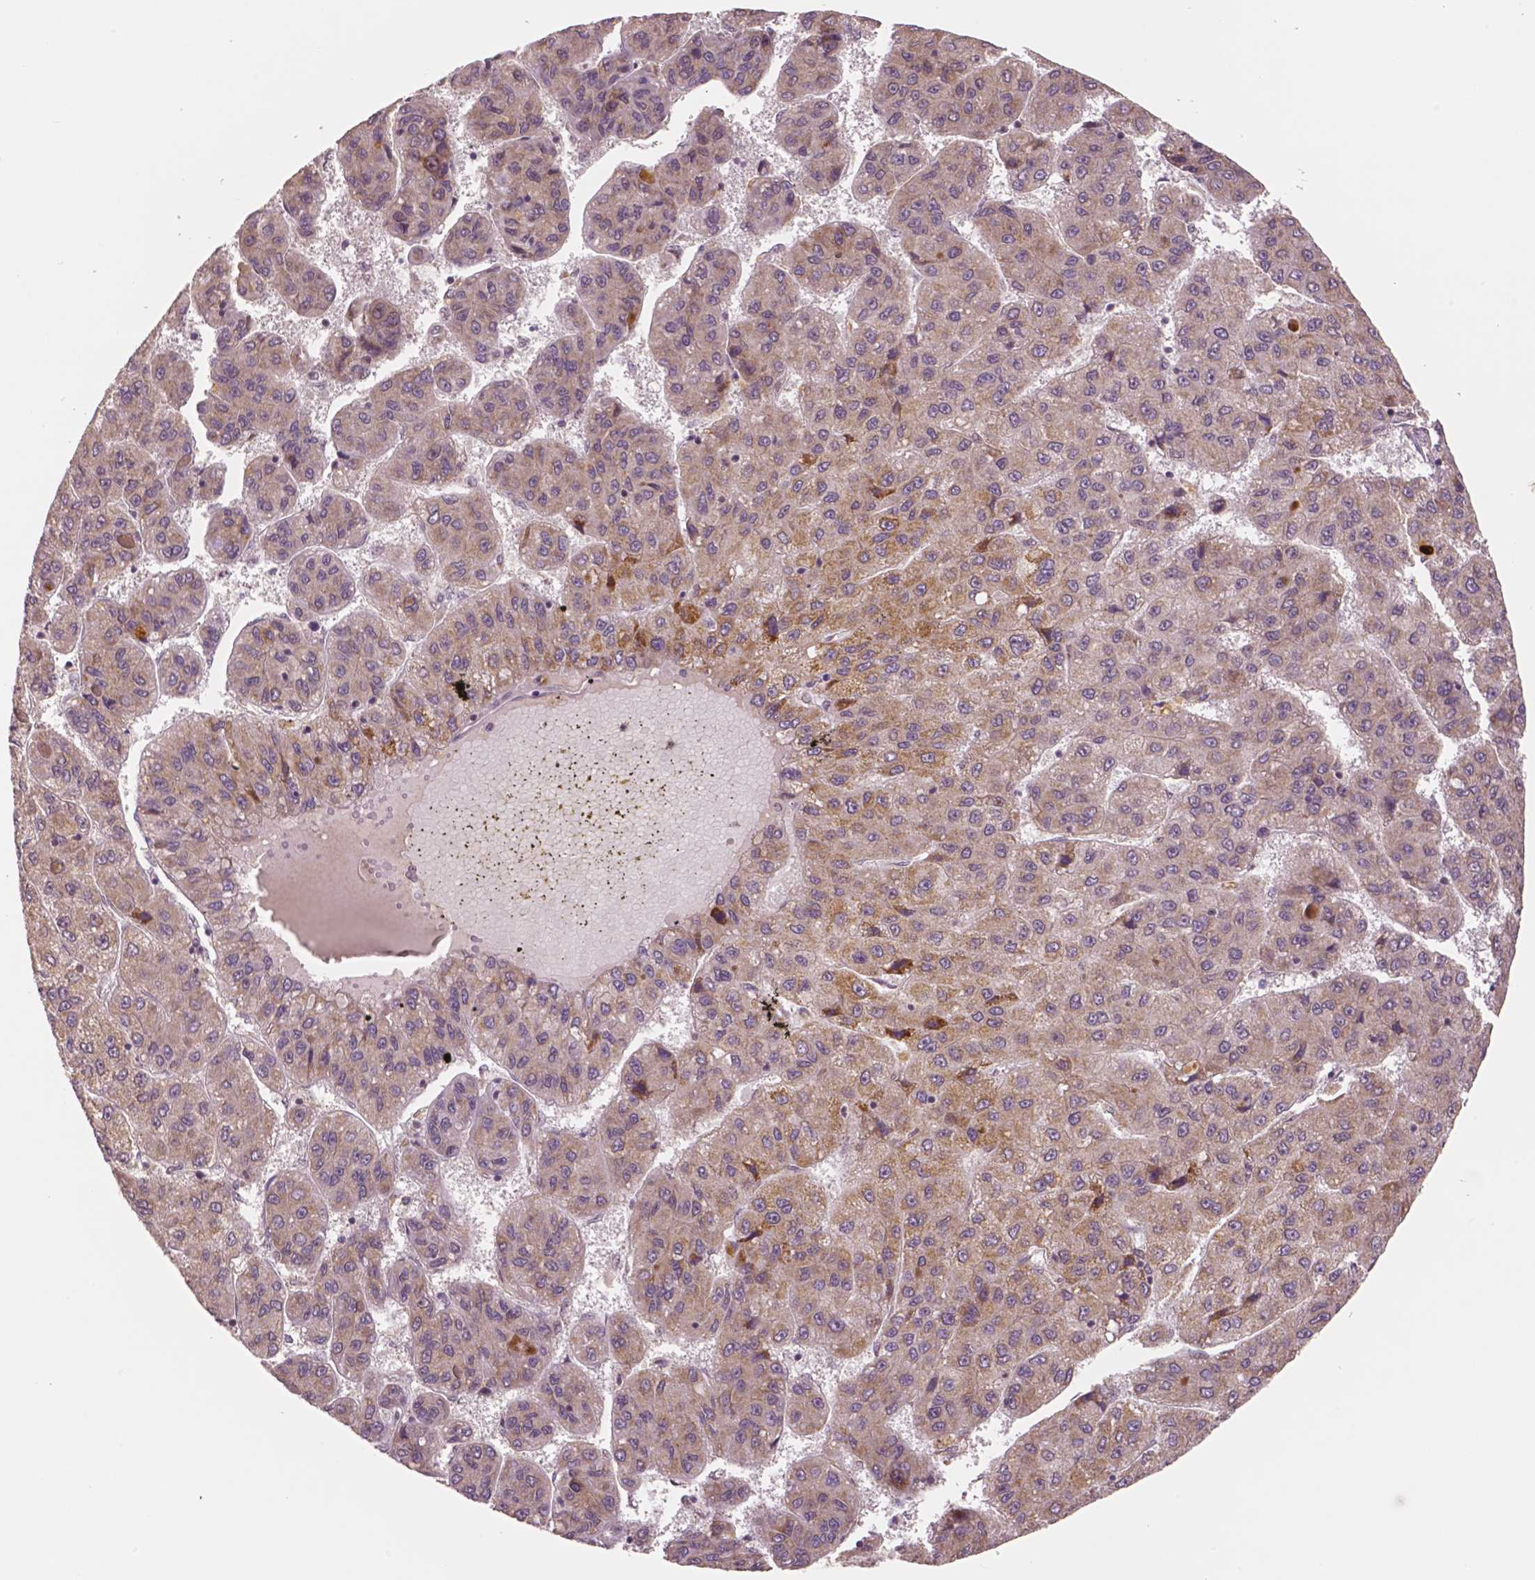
{"staining": {"intensity": "moderate", "quantity": "25%-75%", "location": "cytoplasmic/membranous"}, "tissue": "liver cancer", "cell_type": "Tumor cells", "image_type": "cancer", "snomed": [{"axis": "morphology", "description": "Carcinoma, Hepatocellular, NOS"}, {"axis": "topography", "description": "Liver"}], "caption": "Protein staining of liver cancer (hepatocellular carcinoma) tissue exhibits moderate cytoplasmic/membranous positivity in approximately 25%-75% of tumor cells. (brown staining indicates protein expression, while blue staining denotes nuclei).", "gene": "STAT3", "patient": {"sex": "female", "age": 82}}